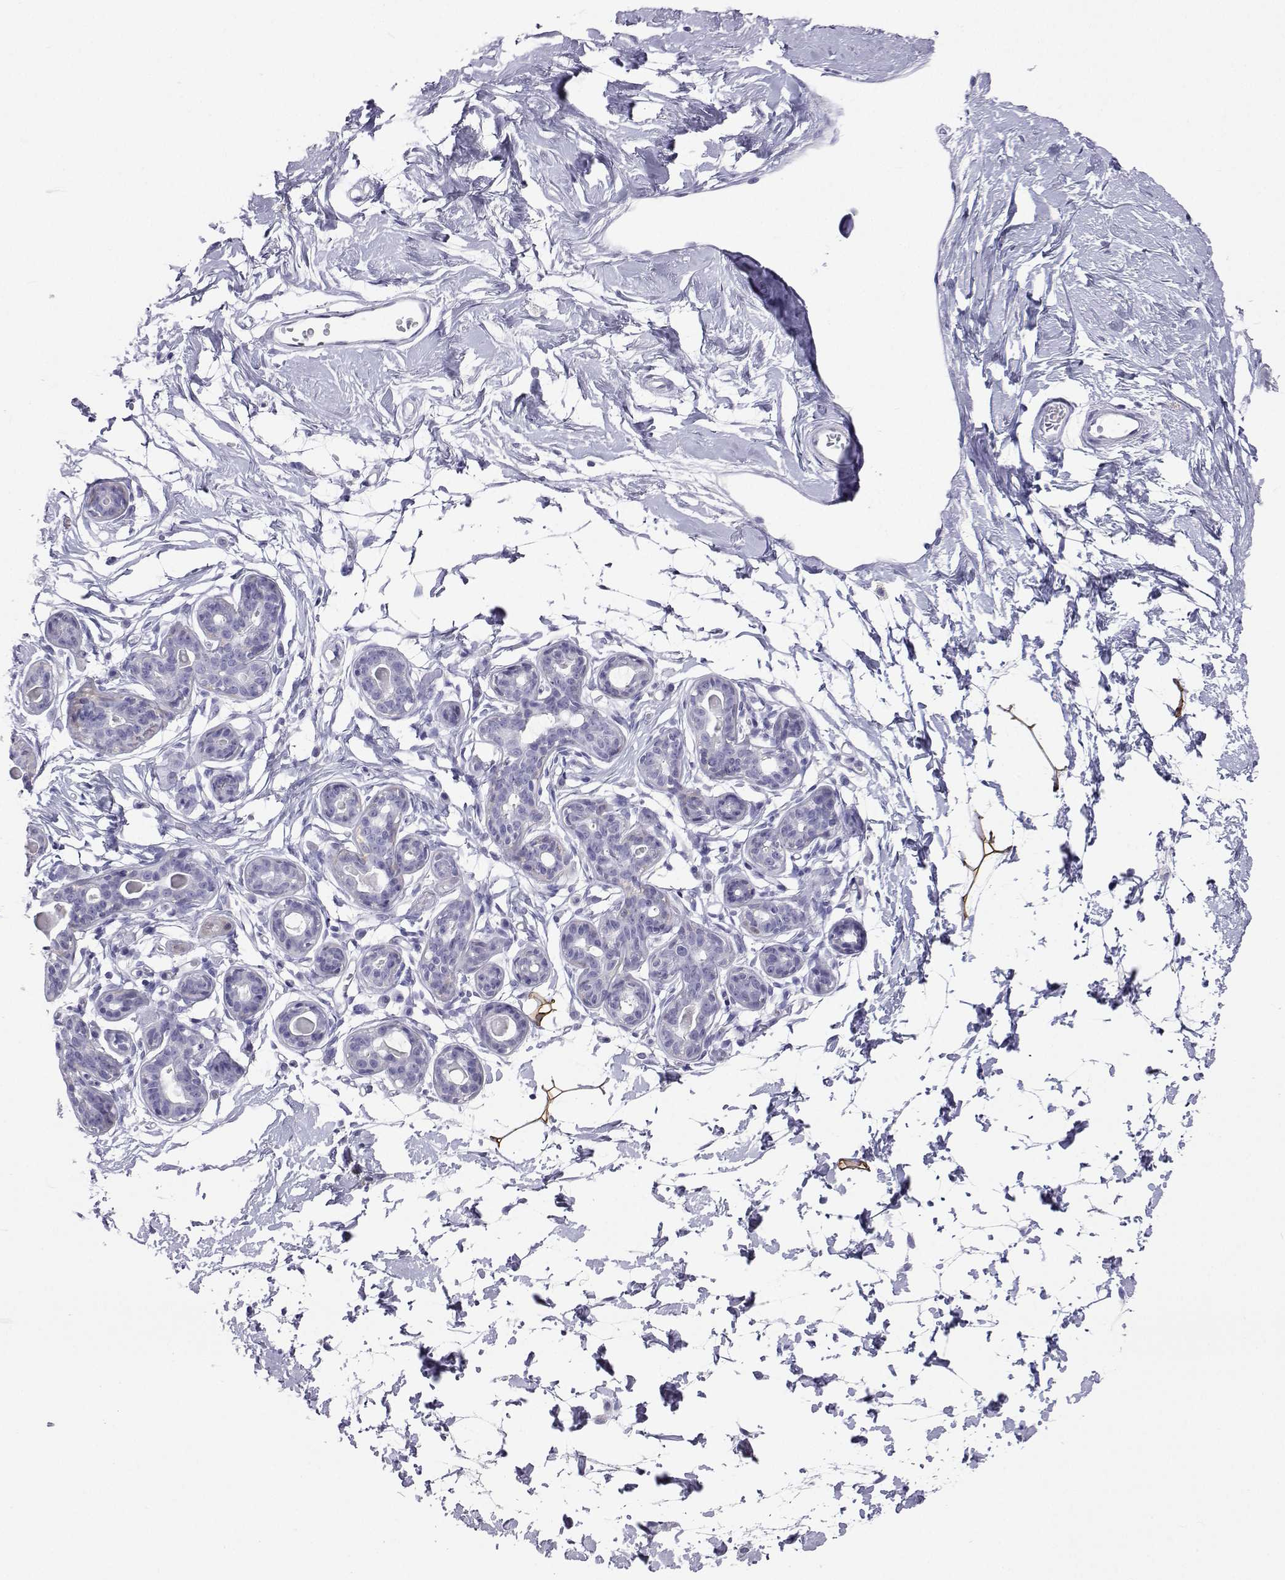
{"staining": {"intensity": "moderate", "quantity": ">75%", "location": "cytoplasmic/membranous"}, "tissue": "breast", "cell_type": "Adipocytes", "image_type": "normal", "snomed": [{"axis": "morphology", "description": "Normal tissue, NOS"}, {"axis": "topography", "description": "Breast"}], "caption": "Approximately >75% of adipocytes in normal human breast reveal moderate cytoplasmic/membranous protein staining as visualized by brown immunohistochemical staining.", "gene": "PLIN4", "patient": {"sex": "female", "age": 45}}